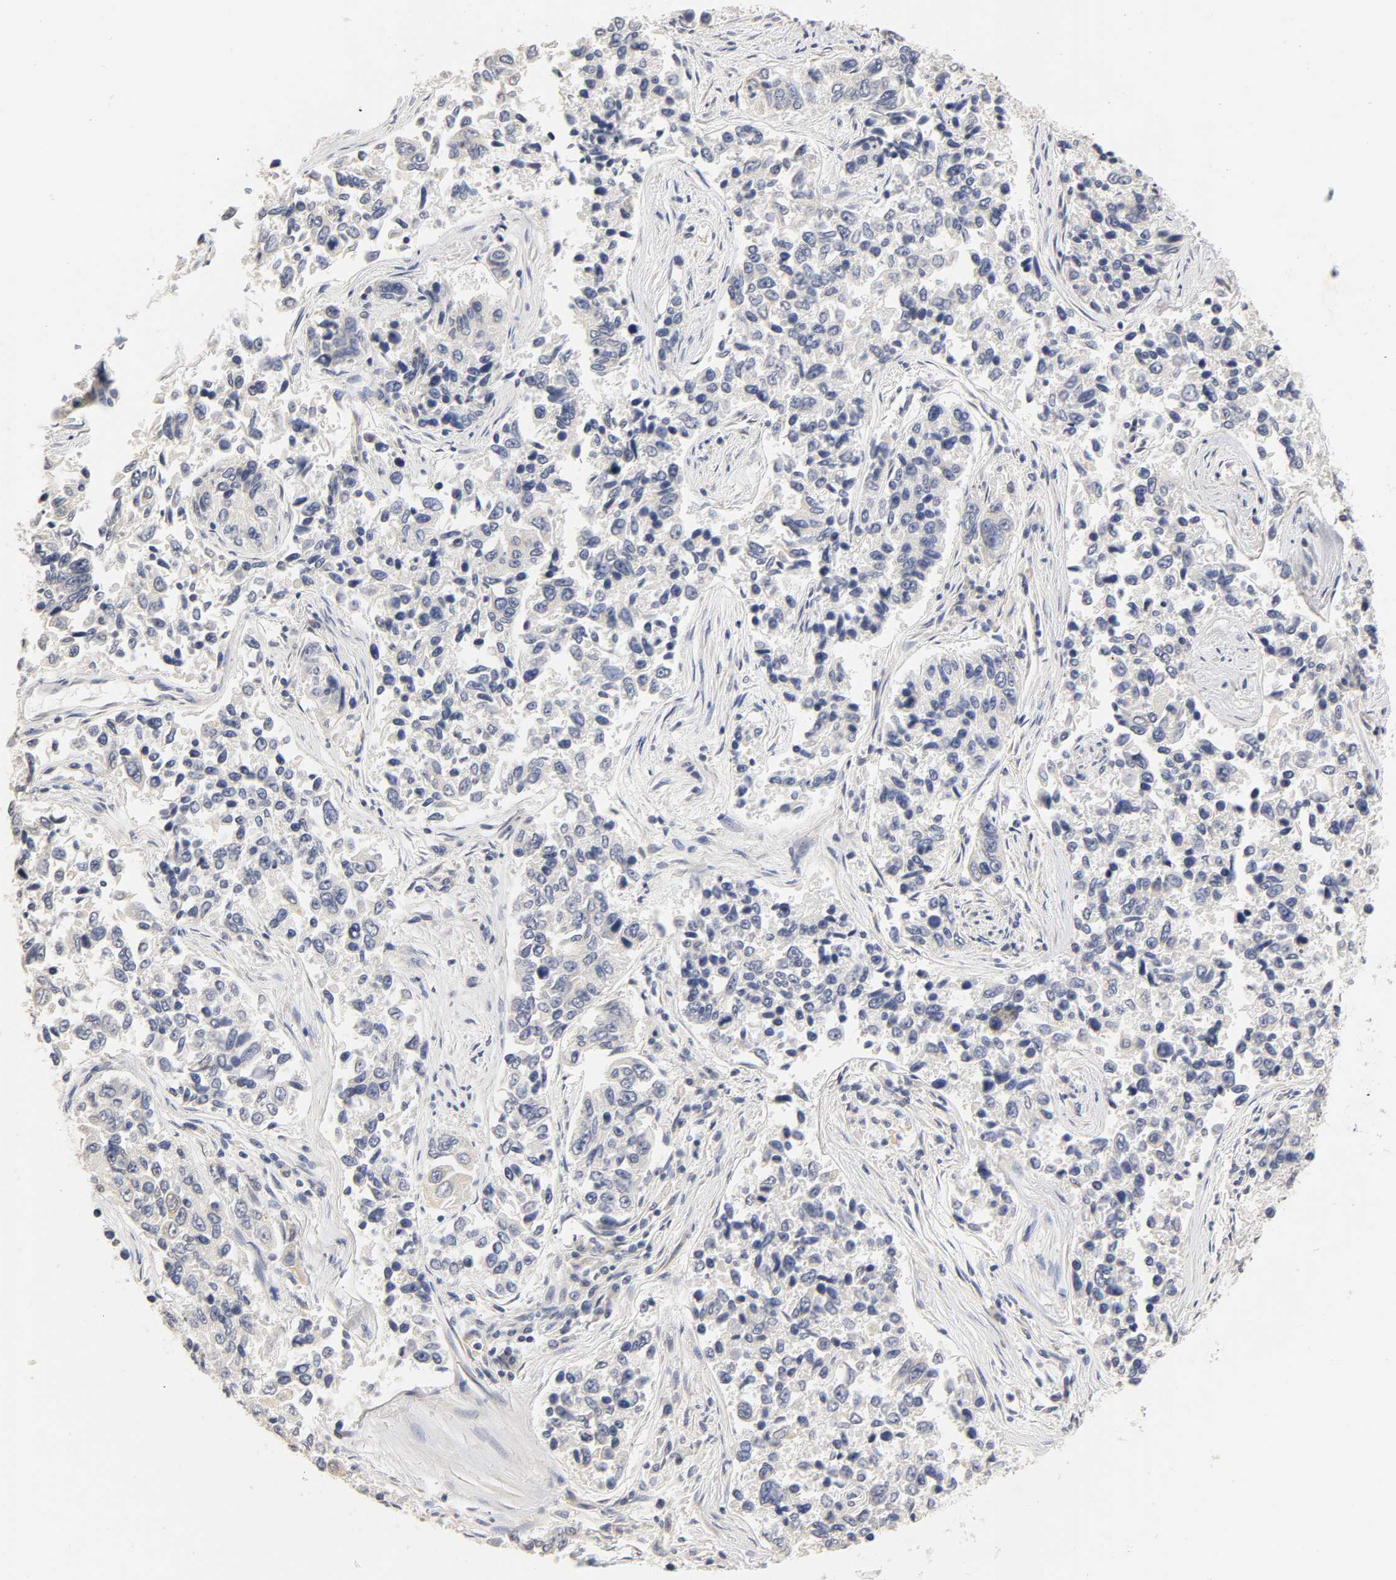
{"staining": {"intensity": "negative", "quantity": "none", "location": "none"}, "tissue": "lung cancer", "cell_type": "Tumor cells", "image_type": "cancer", "snomed": [{"axis": "morphology", "description": "Adenocarcinoma, NOS"}, {"axis": "topography", "description": "Lung"}], "caption": "Tumor cells show no significant protein staining in lung cancer.", "gene": "OVOL1", "patient": {"sex": "male", "age": 84}}